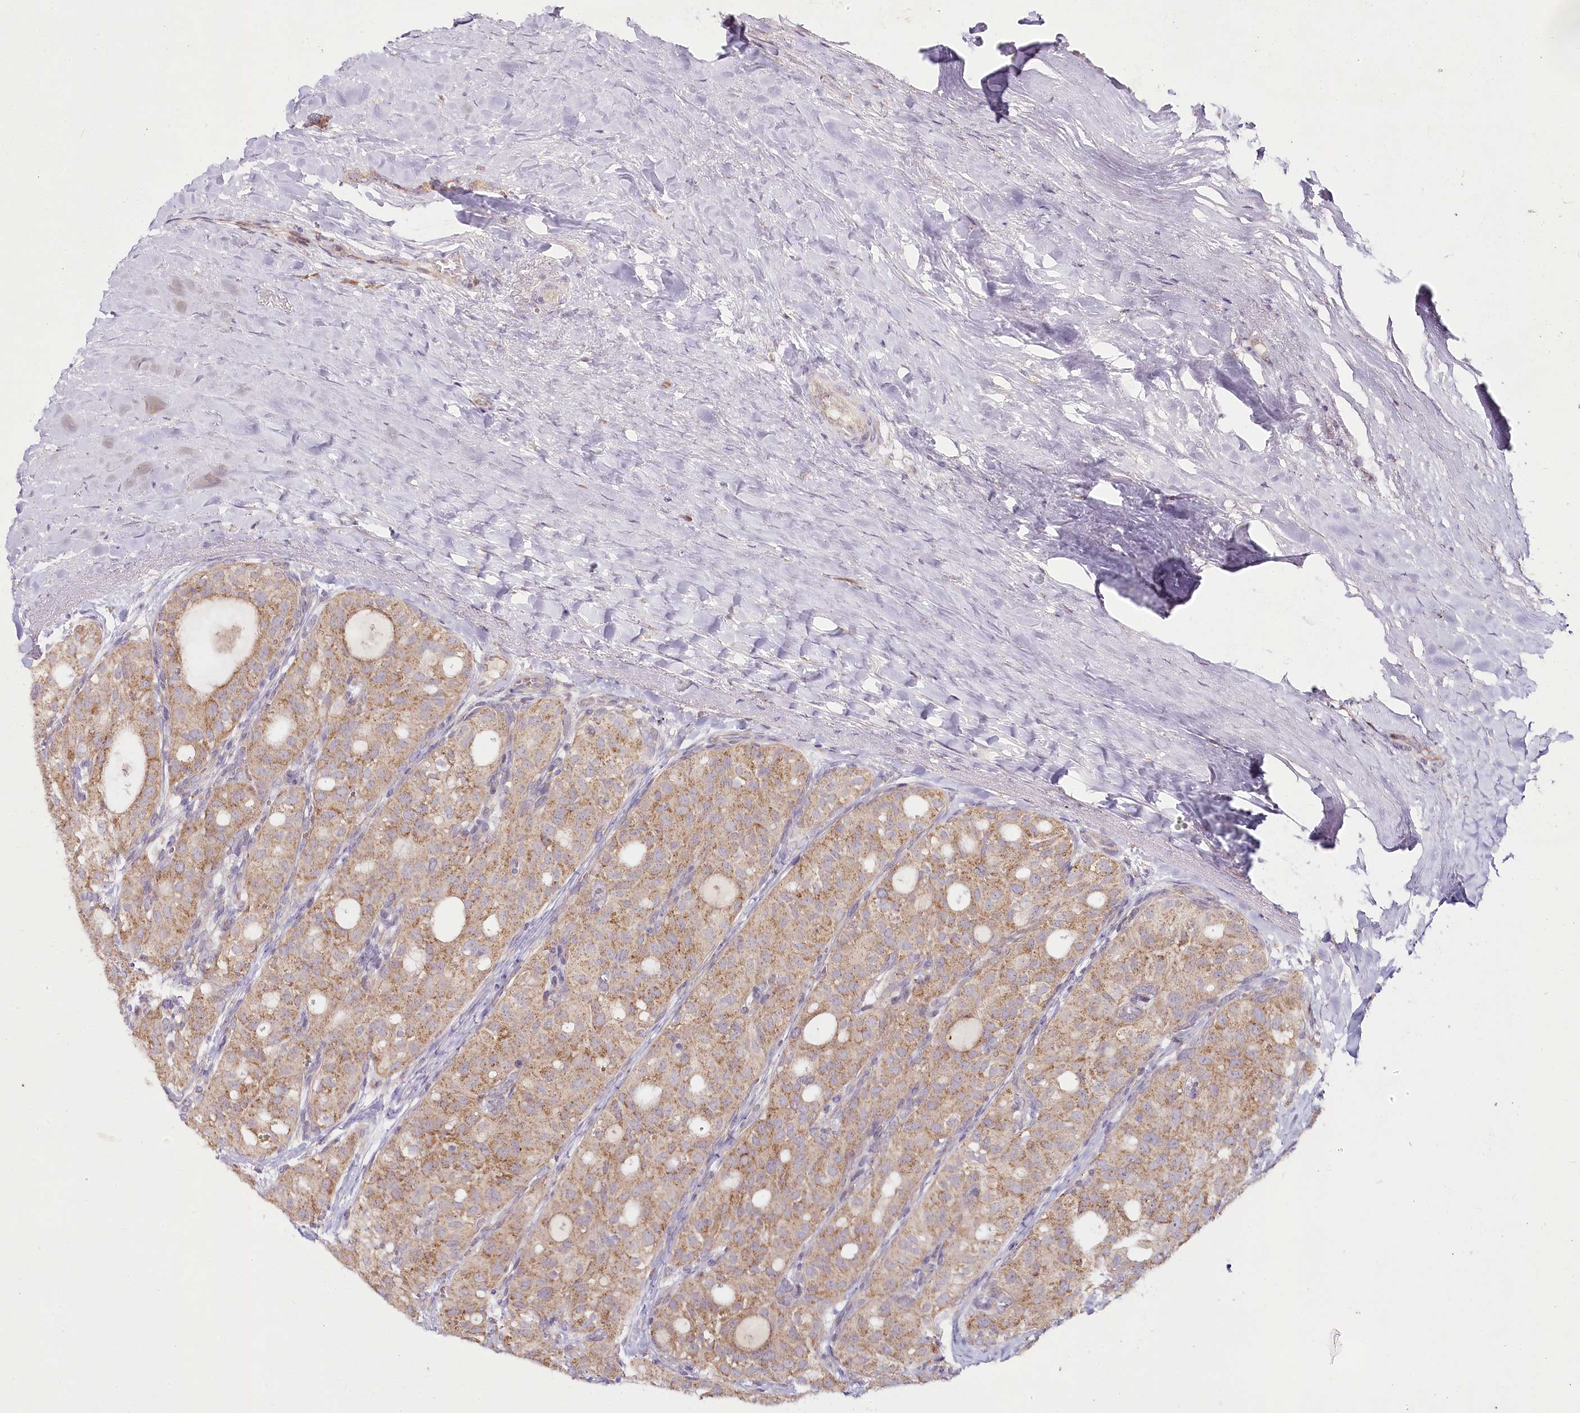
{"staining": {"intensity": "moderate", "quantity": ">75%", "location": "cytoplasmic/membranous"}, "tissue": "thyroid cancer", "cell_type": "Tumor cells", "image_type": "cancer", "snomed": [{"axis": "morphology", "description": "Follicular adenoma carcinoma, NOS"}, {"axis": "topography", "description": "Thyroid gland"}], "caption": "Immunohistochemistry (DAB) staining of human thyroid cancer reveals moderate cytoplasmic/membranous protein positivity in approximately >75% of tumor cells. The protein of interest is shown in brown color, while the nuclei are stained blue.", "gene": "ACOX2", "patient": {"sex": "male", "age": 75}}